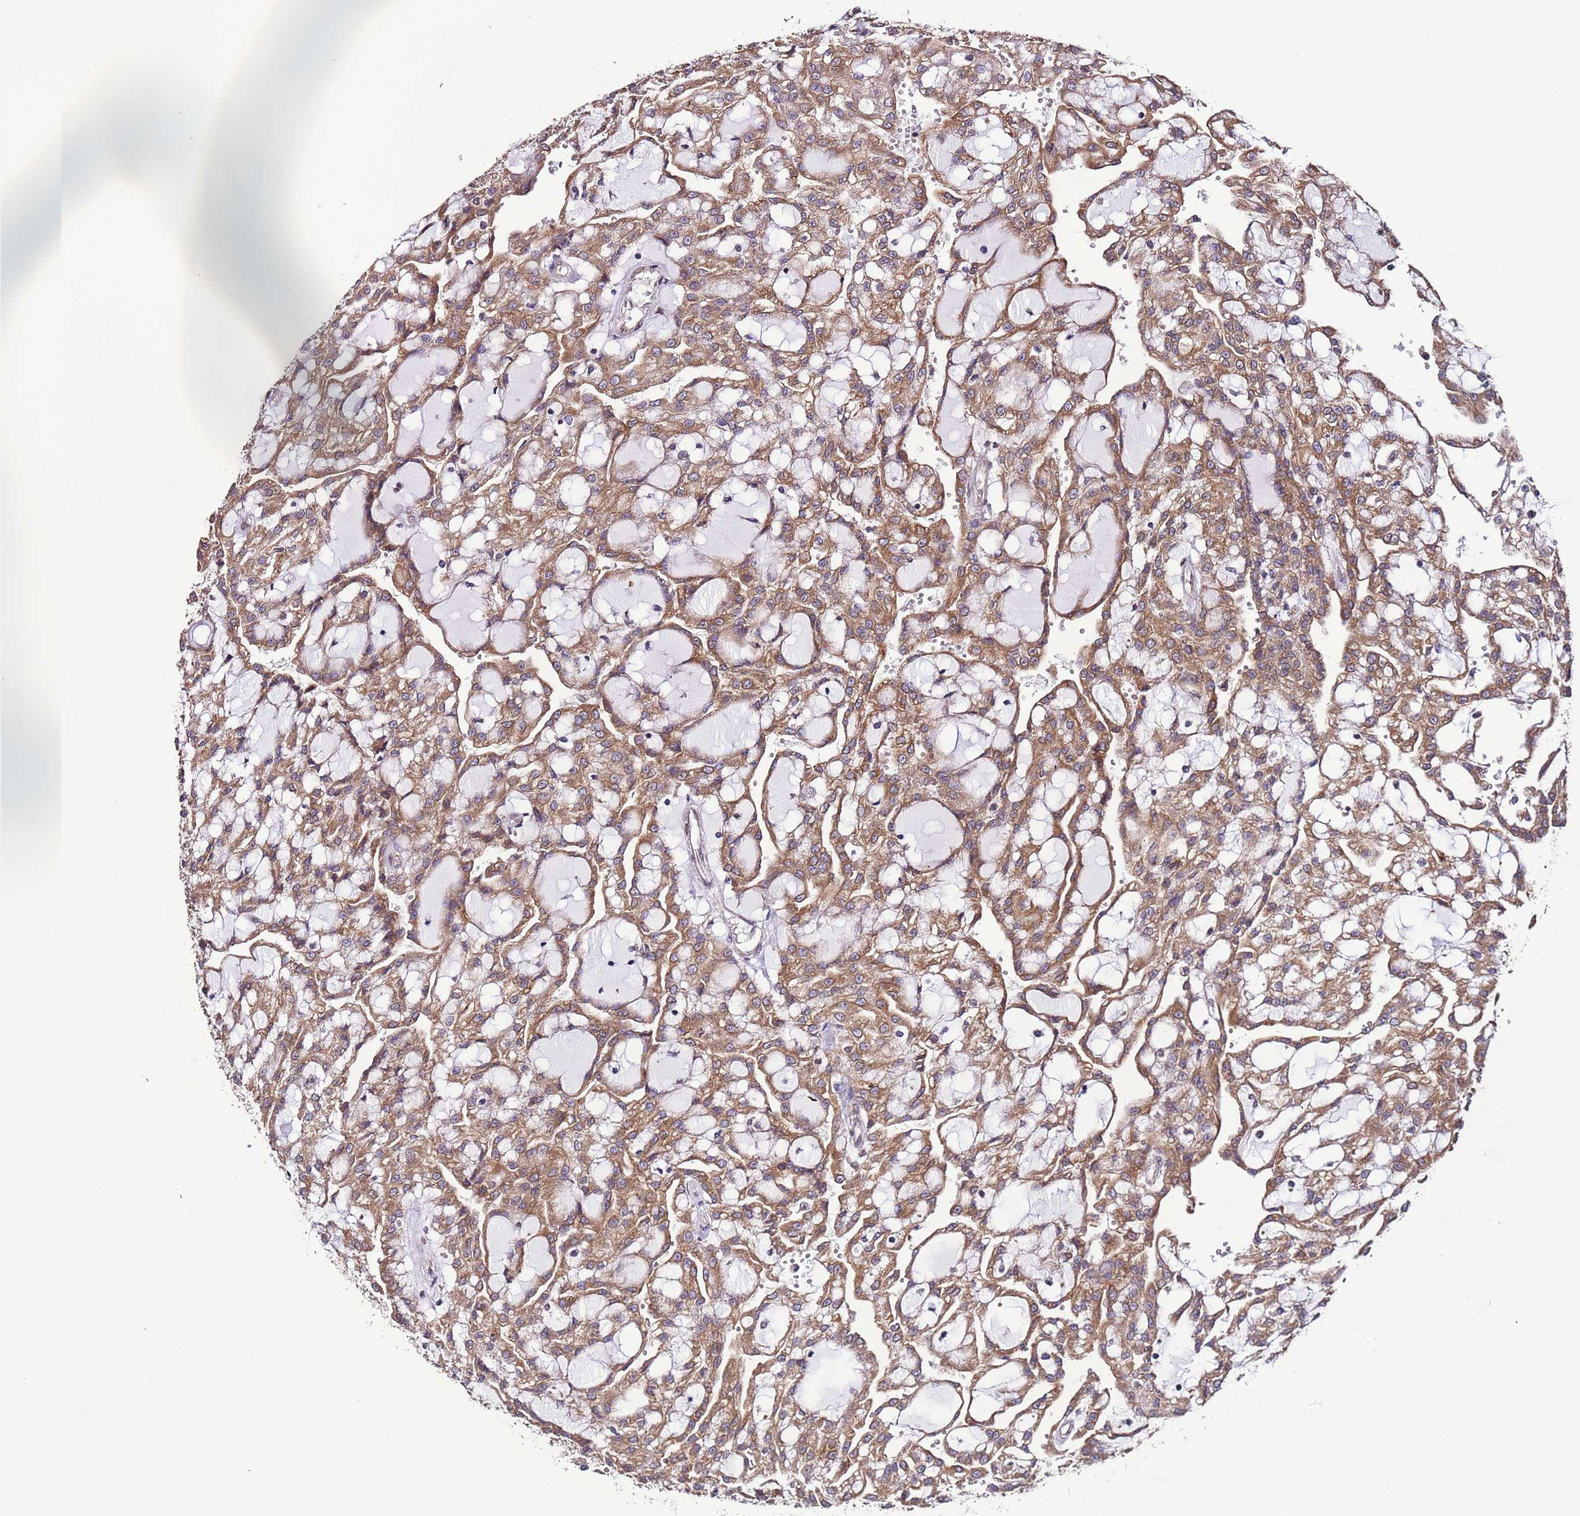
{"staining": {"intensity": "moderate", "quantity": ">75%", "location": "cytoplasmic/membranous"}, "tissue": "renal cancer", "cell_type": "Tumor cells", "image_type": "cancer", "snomed": [{"axis": "morphology", "description": "Adenocarcinoma, NOS"}, {"axis": "topography", "description": "Kidney"}], "caption": "DAB immunohistochemical staining of human renal cancer exhibits moderate cytoplasmic/membranous protein positivity in about >75% of tumor cells.", "gene": "SLC41A3", "patient": {"sex": "male", "age": 63}}